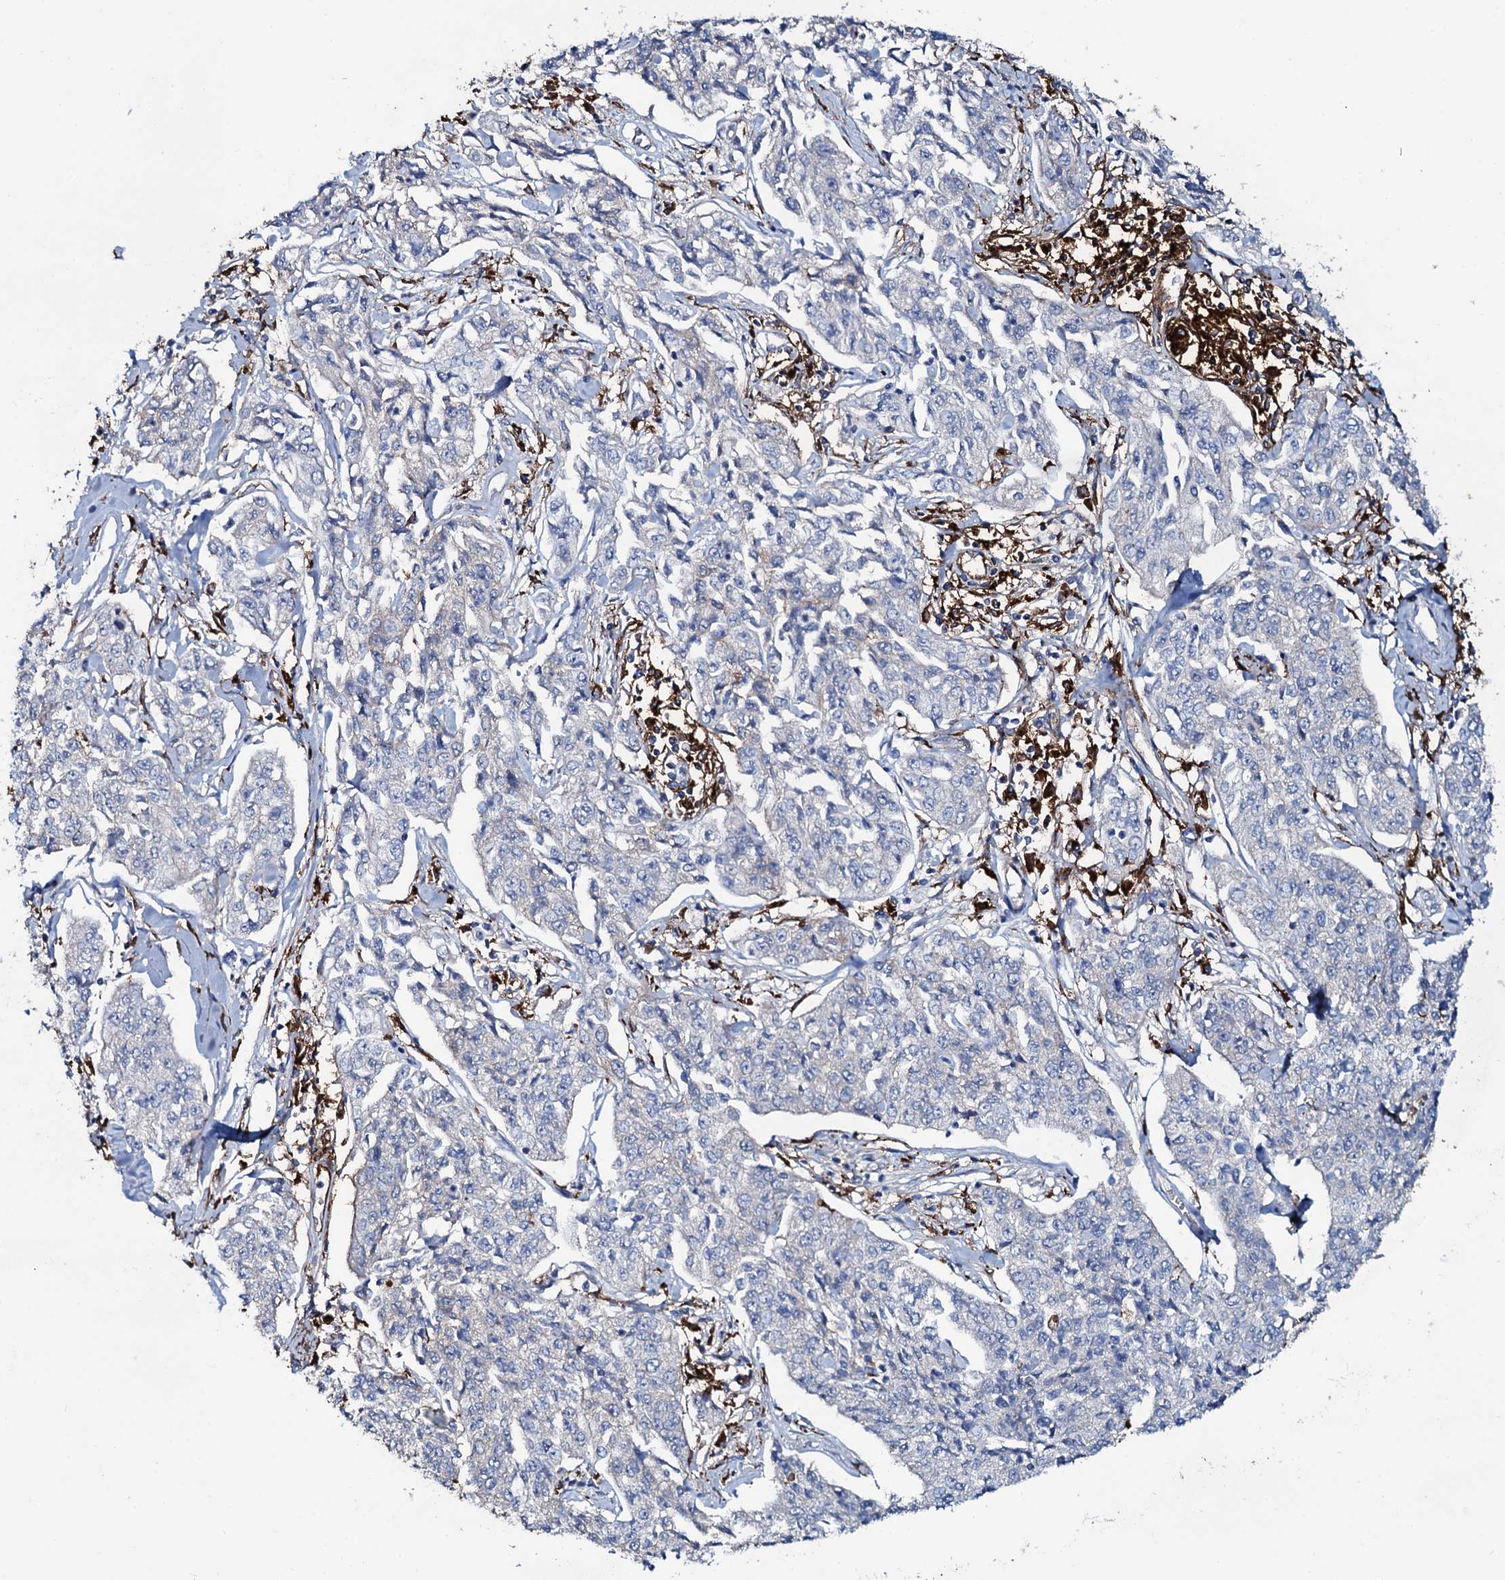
{"staining": {"intensity": "negative", "quantity": "none", "location": "none"}, "tissue": "cervical cancer", "cell_type": "Tumor cells", "image_type": "cancer", "snomed": [{"axis": "morphology", "description": "Squamous cell carcinoma, NOS"}, {"axis": "topography", "description": "Cervix"}], "caption": "The image exhibits no staining of tumor cells in cervical squamous cell carcinoma.", "gene": "OSBPL2", "patient": {"sex": "female", "age": 35}}